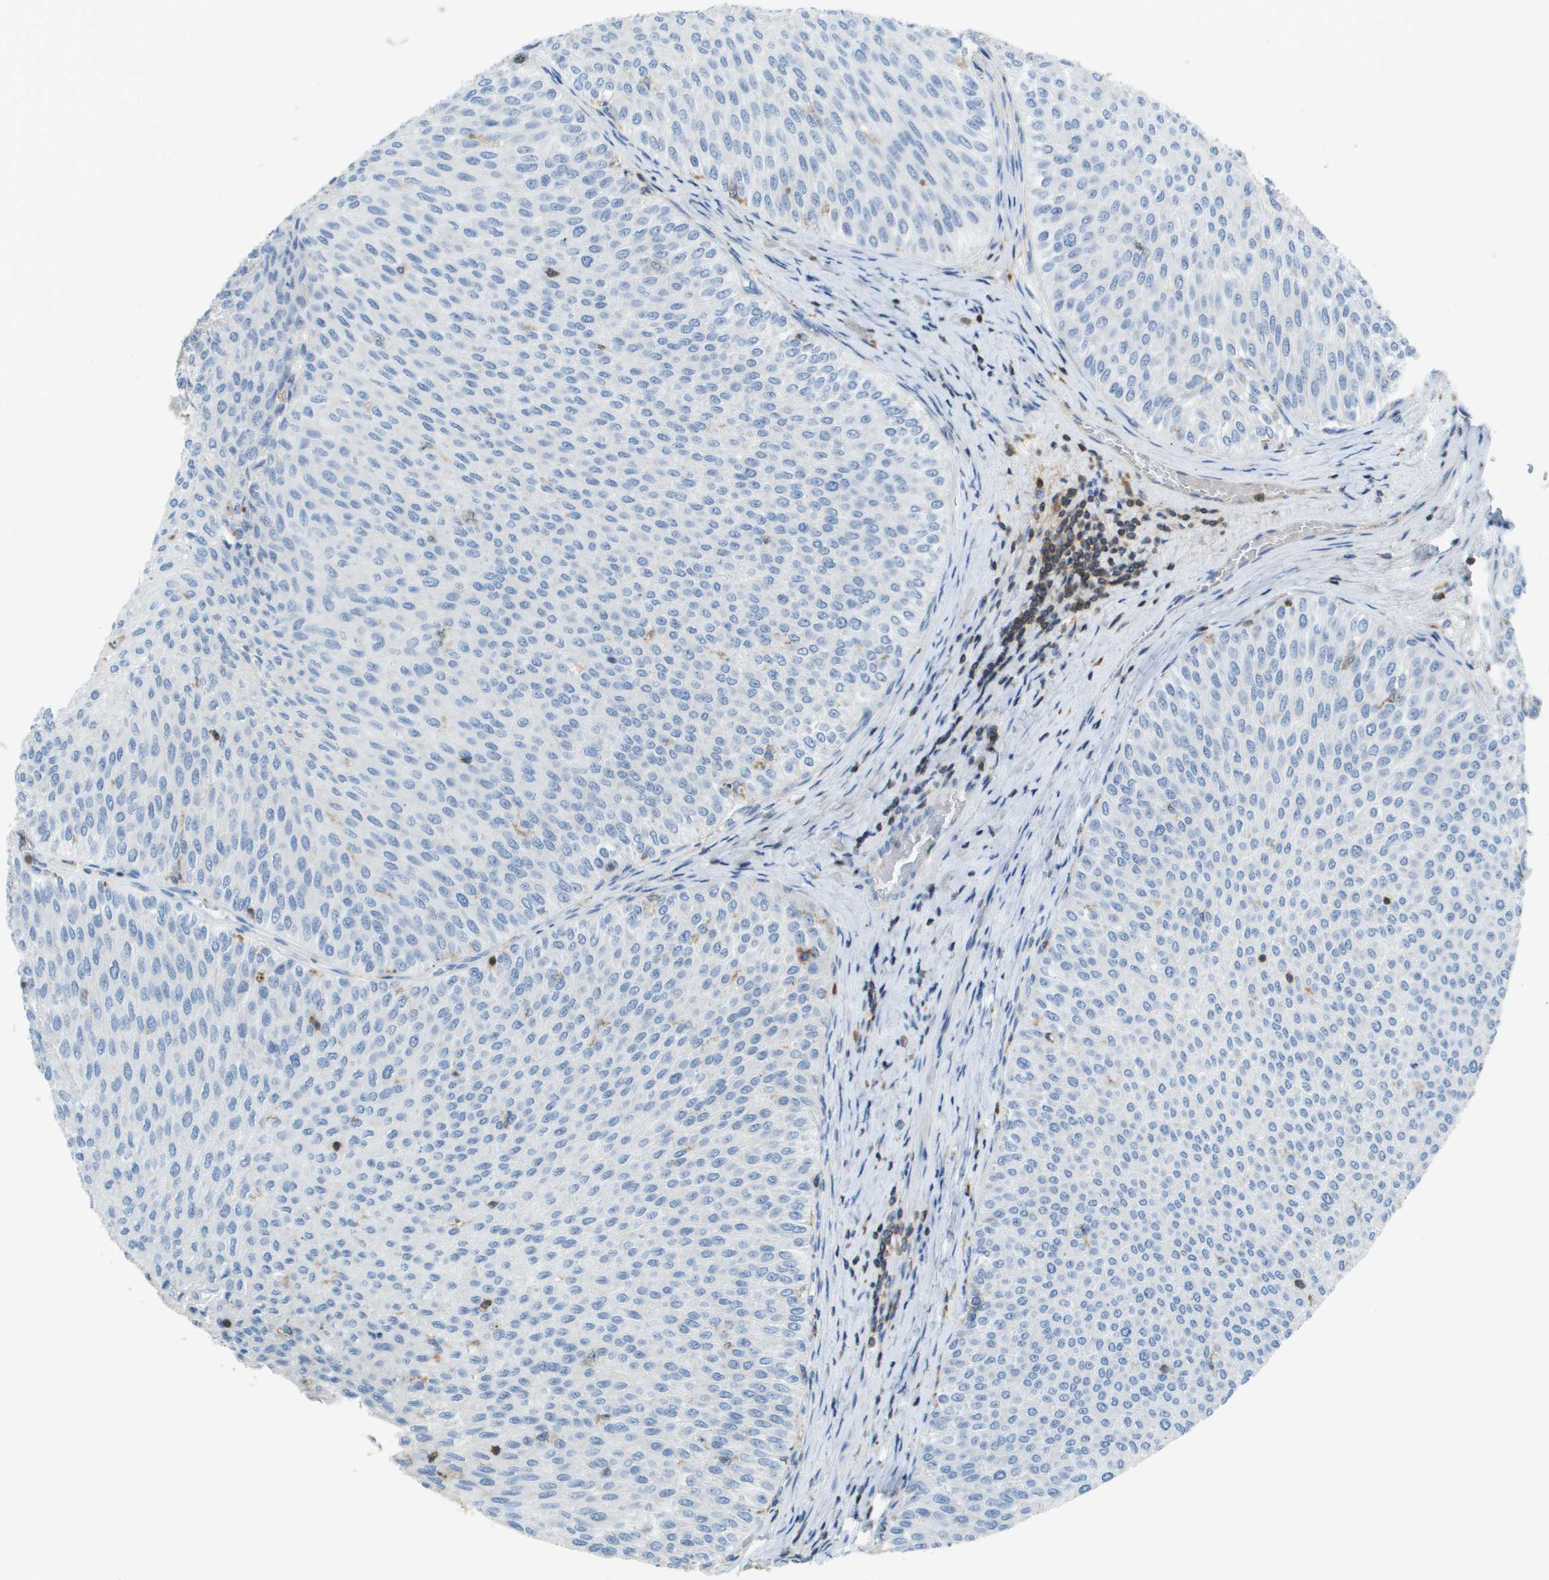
{"staining": {"intensity": "negative", "quantity": "none", "location": "none"}, "tissue": "urothelial cancer", "cell_type": "Tumor cells", "image_type": "cancer", "snomed": [{"axis": "morphology", "description": "Urothelial carcinoma, Low grade"}, {"axis": "topography", "description": "Urinary bladder"}], "caption": "This photomicrograph is of urothelial cancer stained with IHC to label a protein in brown with the nuclei are counter-stained blue. There is no staining in tumor cells. (Stains: DAB (3,3'-diaminobenzidine) immunohistochemistry with hematoxylin counter stain, Microscopy: brightfield microscopy at high magnification).", "gene": "APBB1IP", "patient": {"sex": "male", "age": 78}}